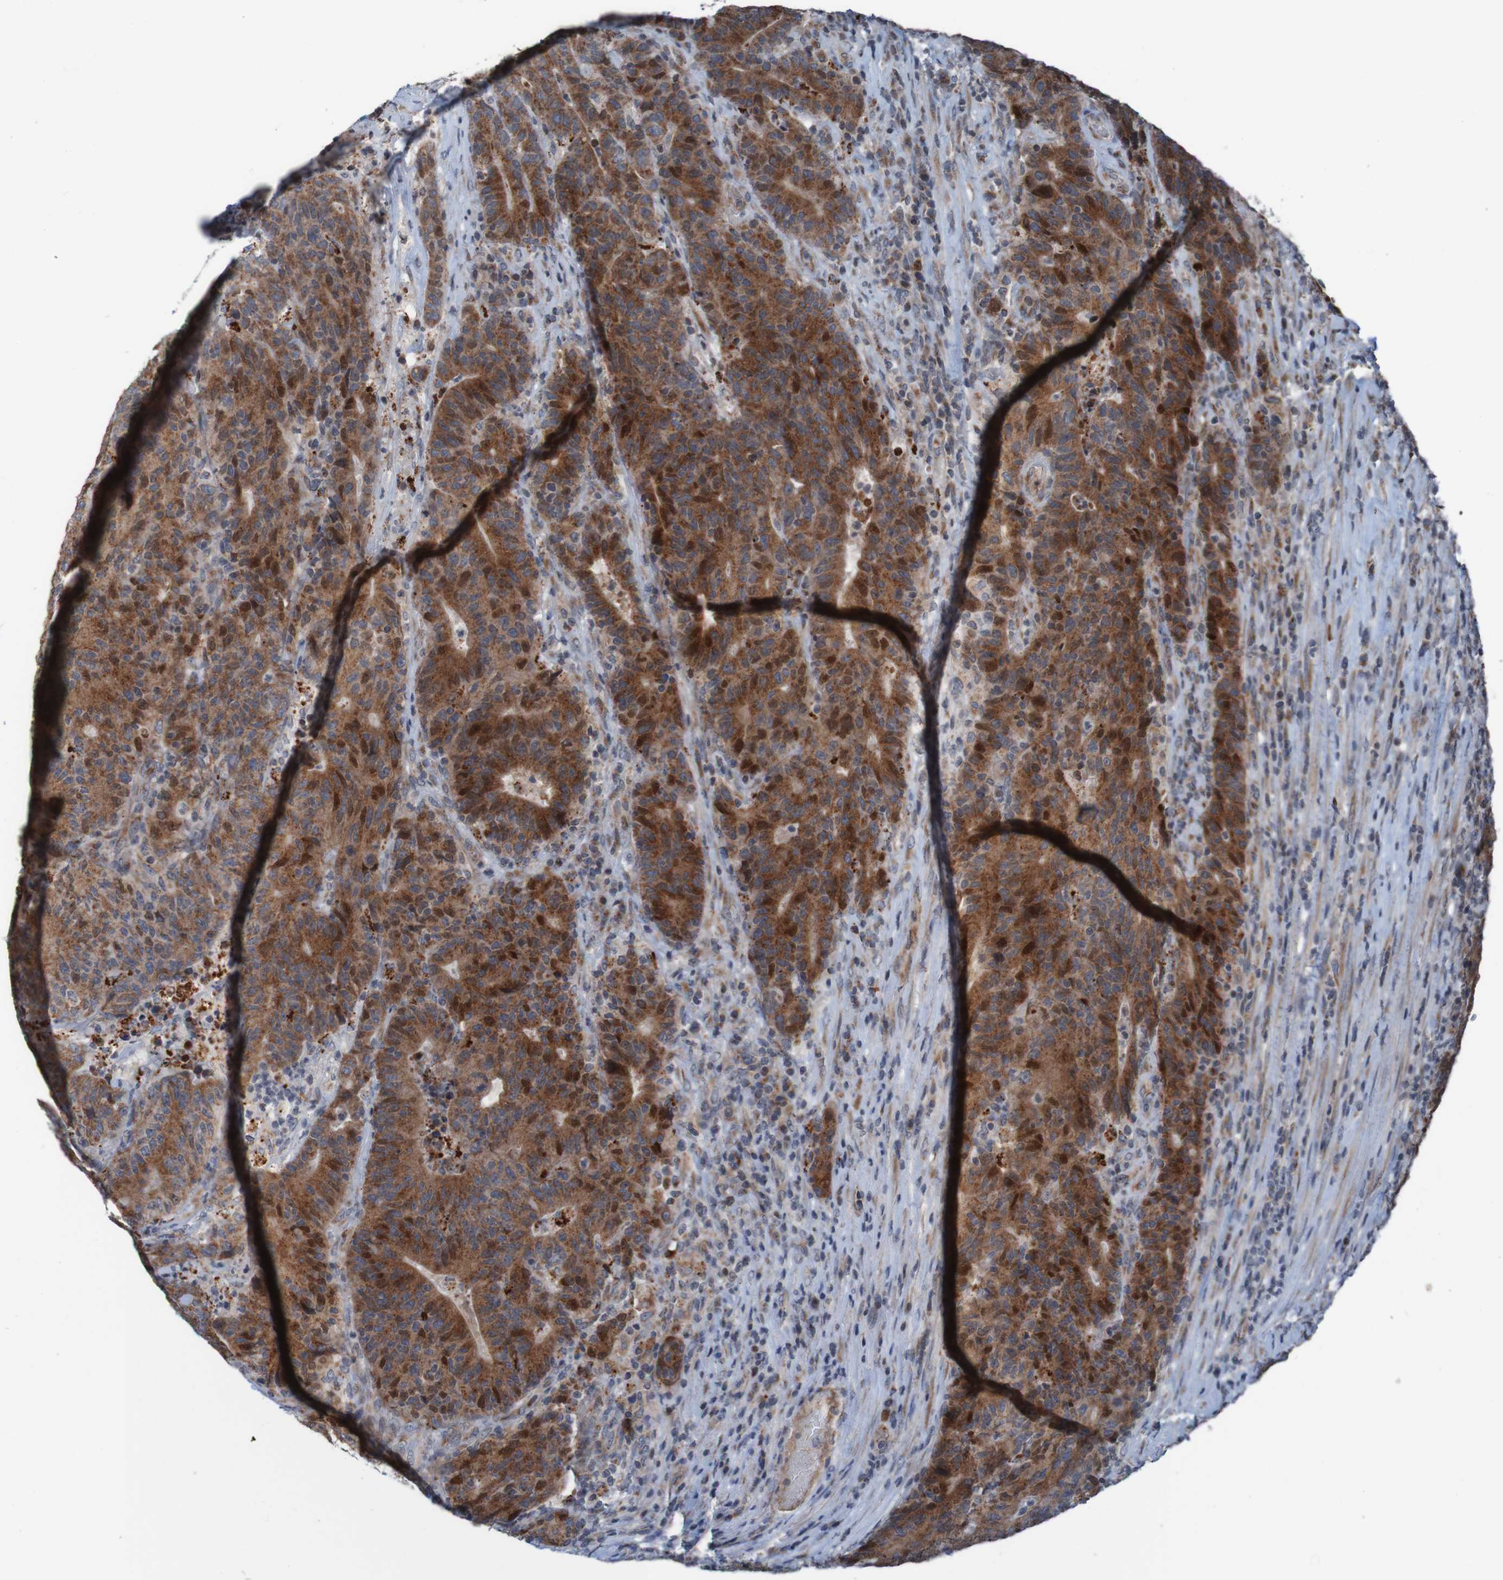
{"staining": {"intensity": "strong", "quantity": ">75%", "location": "cytoplasmic/membranous"}, "tissue": "colorectal cancer", "cell_type": "Tumor cells", "image_type": "cancer", "snomed": [{"axis": "morphology", "description": "Normal tissue, NOS"}, {"axis": "morphology", "description": "Adenocarcinoma, NOS"}, {"axis": "topography", "description": "Colon"}], "caption": "Human adenocarcinoma (colorectal) stained for a protein (brown) exhibits strong cytoplasmic/membranous positive expression in about >75% of tumor cells.", "gene": "UNG", "patient": {"sex": "female", "age": 75}}